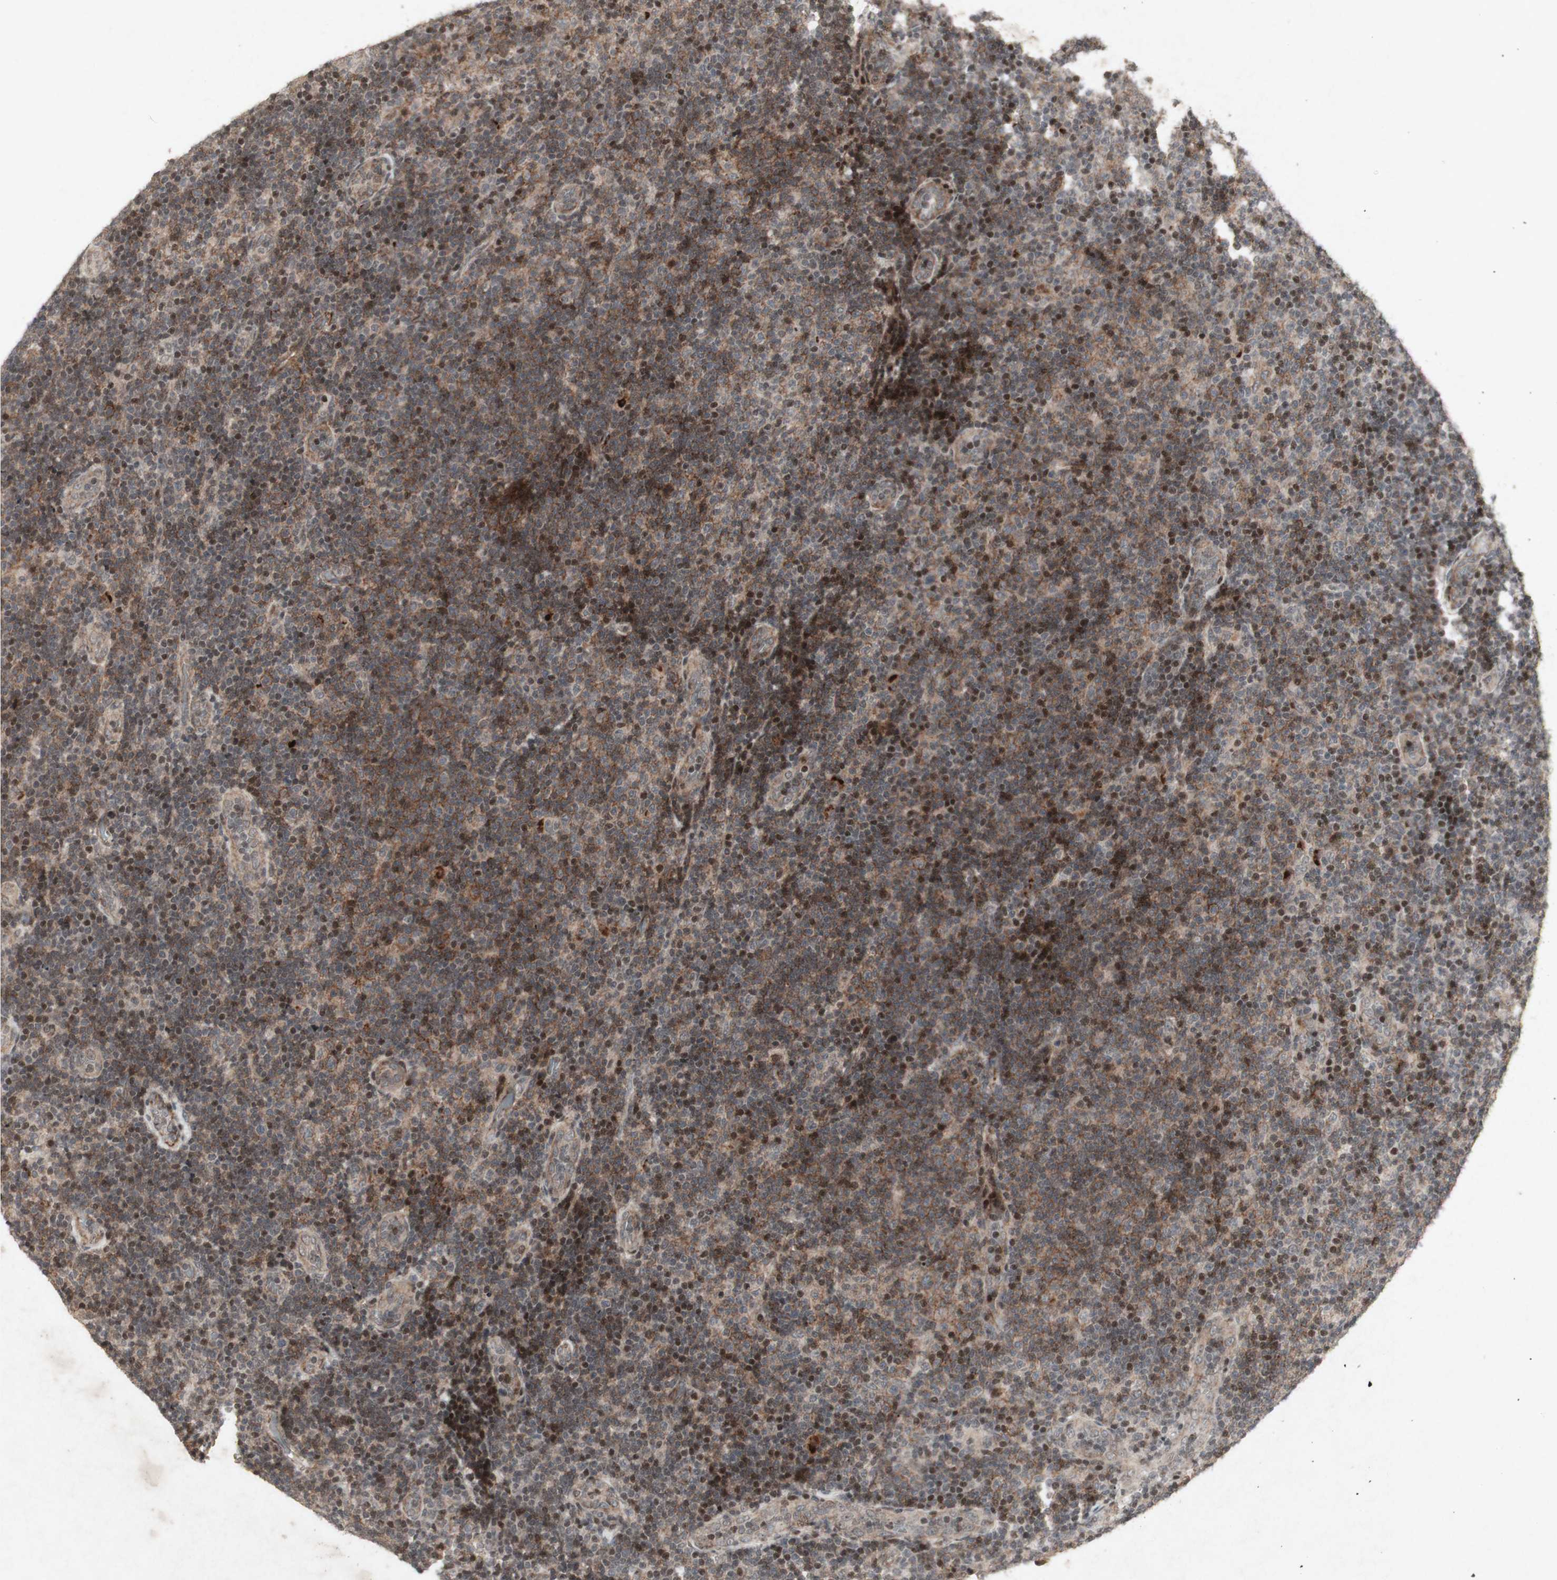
{"staining": {"intensity": "weak", "quantity": "25%-75%", "location": "cytoplasmic/membranous,nuclear"}, "tissue": "lymphoma", "cell_type": "Tumor cells", "image_type": "cancer", "snomed": [{"axis": "morphology", "description": "Malignant lymphoma, non-Hodgkin's type, Low grade"}, {"axis": "topography", "description": "Lymph node"}], "caption": "Brown immunohistochemical staining in lymphoma shows weak cytoplasmic/membranous and nuclear staining in approximately 25%-75% of tumor cells.", "gene": "PLXNA1", "patient": {"sex": "male", "age": 83}}